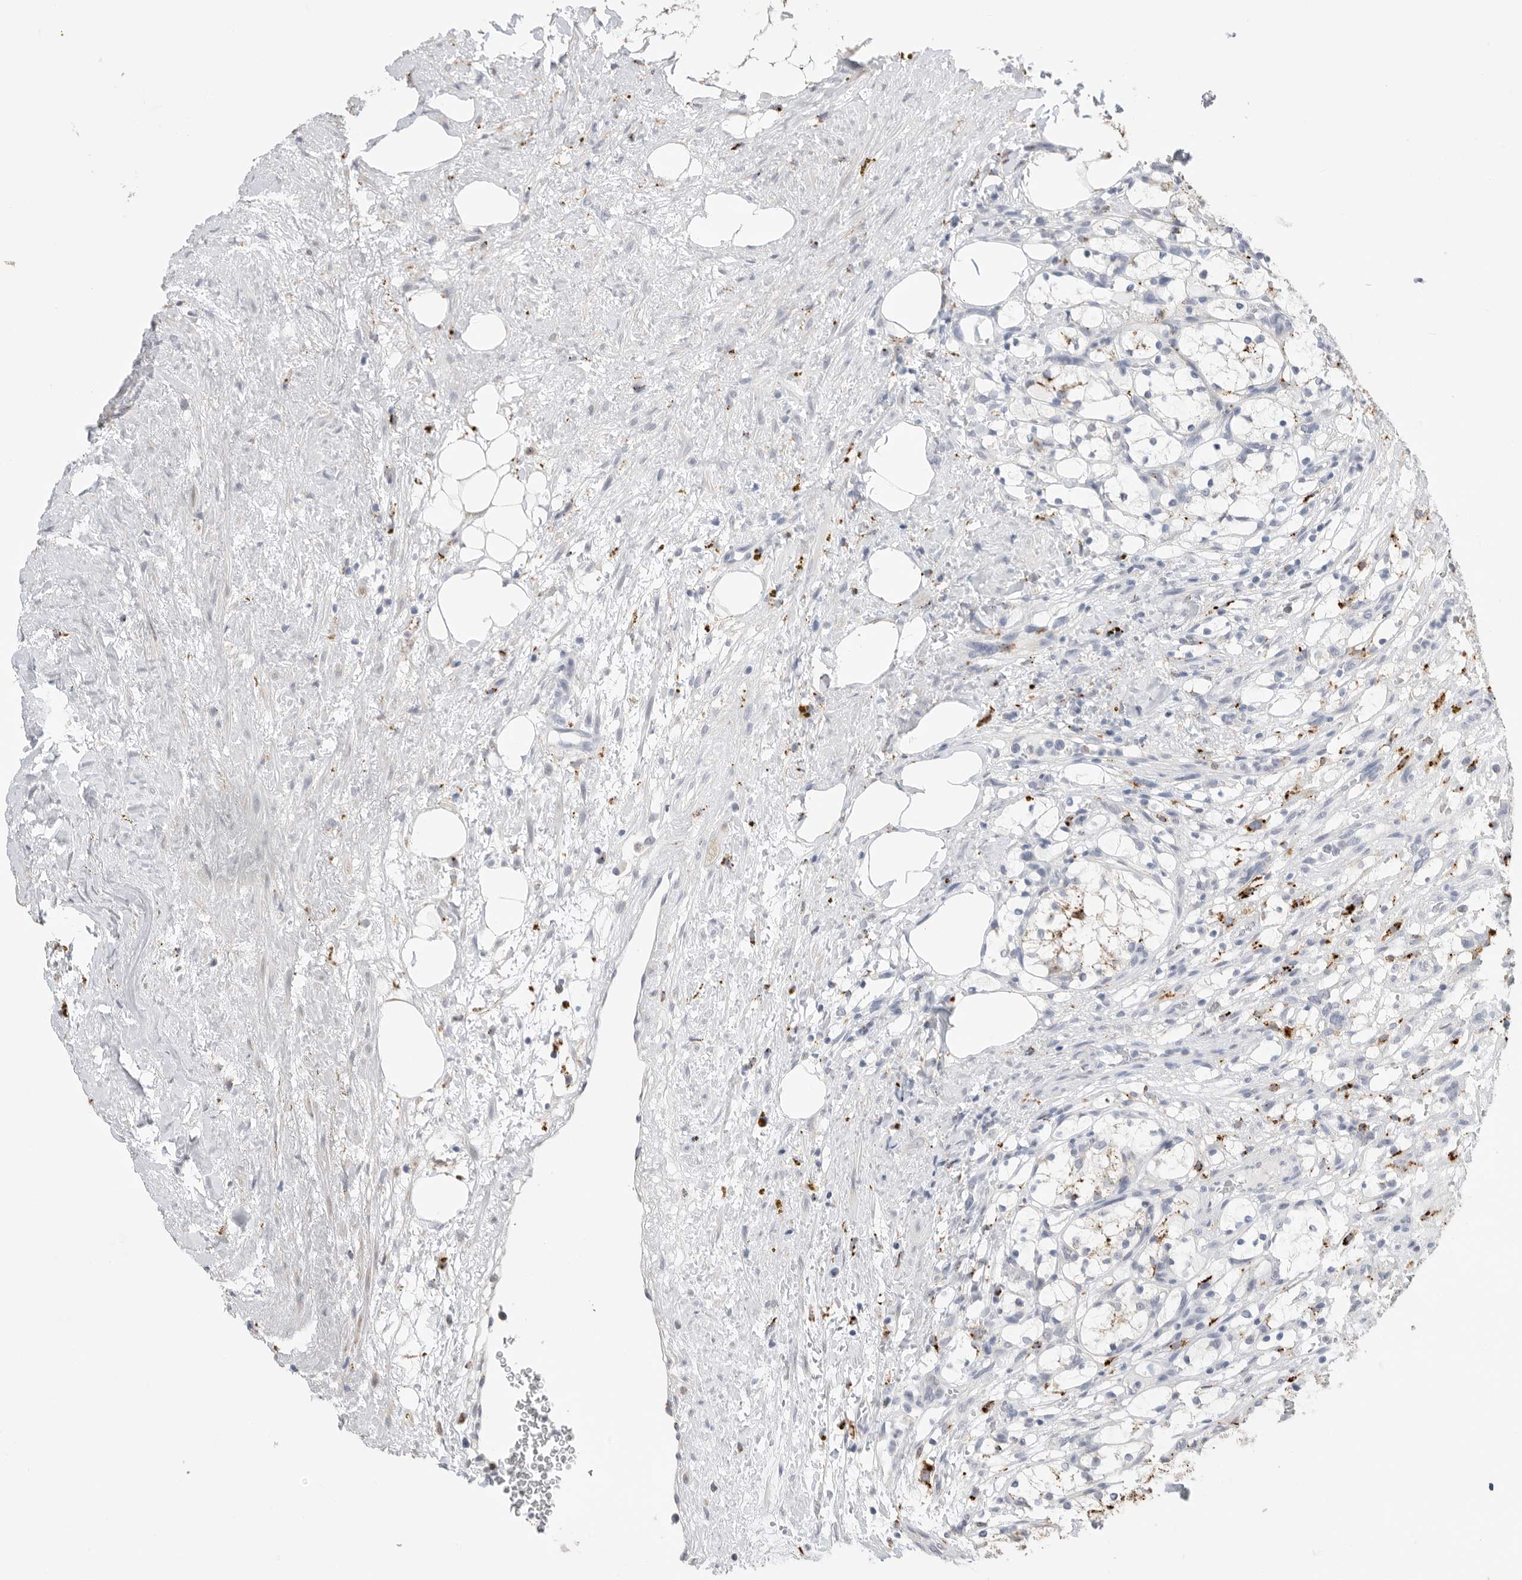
{"staining": {"intensity": "negative", "quantity": "none", "location": "none"}, "tissue": "renal cancer", "cell_type": "Tumor cells", "image_type": "cancer", "snomed": [{"axis": "morphology", "description": "Adenocarcinoma, NOS"}, {"axis": "topography", "description": "Kidney"}], "caption": "High magnification brightfield microscopy of renal cancer stained with DAB (3,3'-diaminobenzidine) (brown) and counterstained with hematoxylin (blue): tumor cells show no significant positivity. (Stains: DAB (3,3'-diaminobenzidine) IHC with hematoxylin counter stain, Microscopy: brightfield microscopy at high magnification).", "gene": "GGH", "patient": {"sex": "female", "age": 69}}